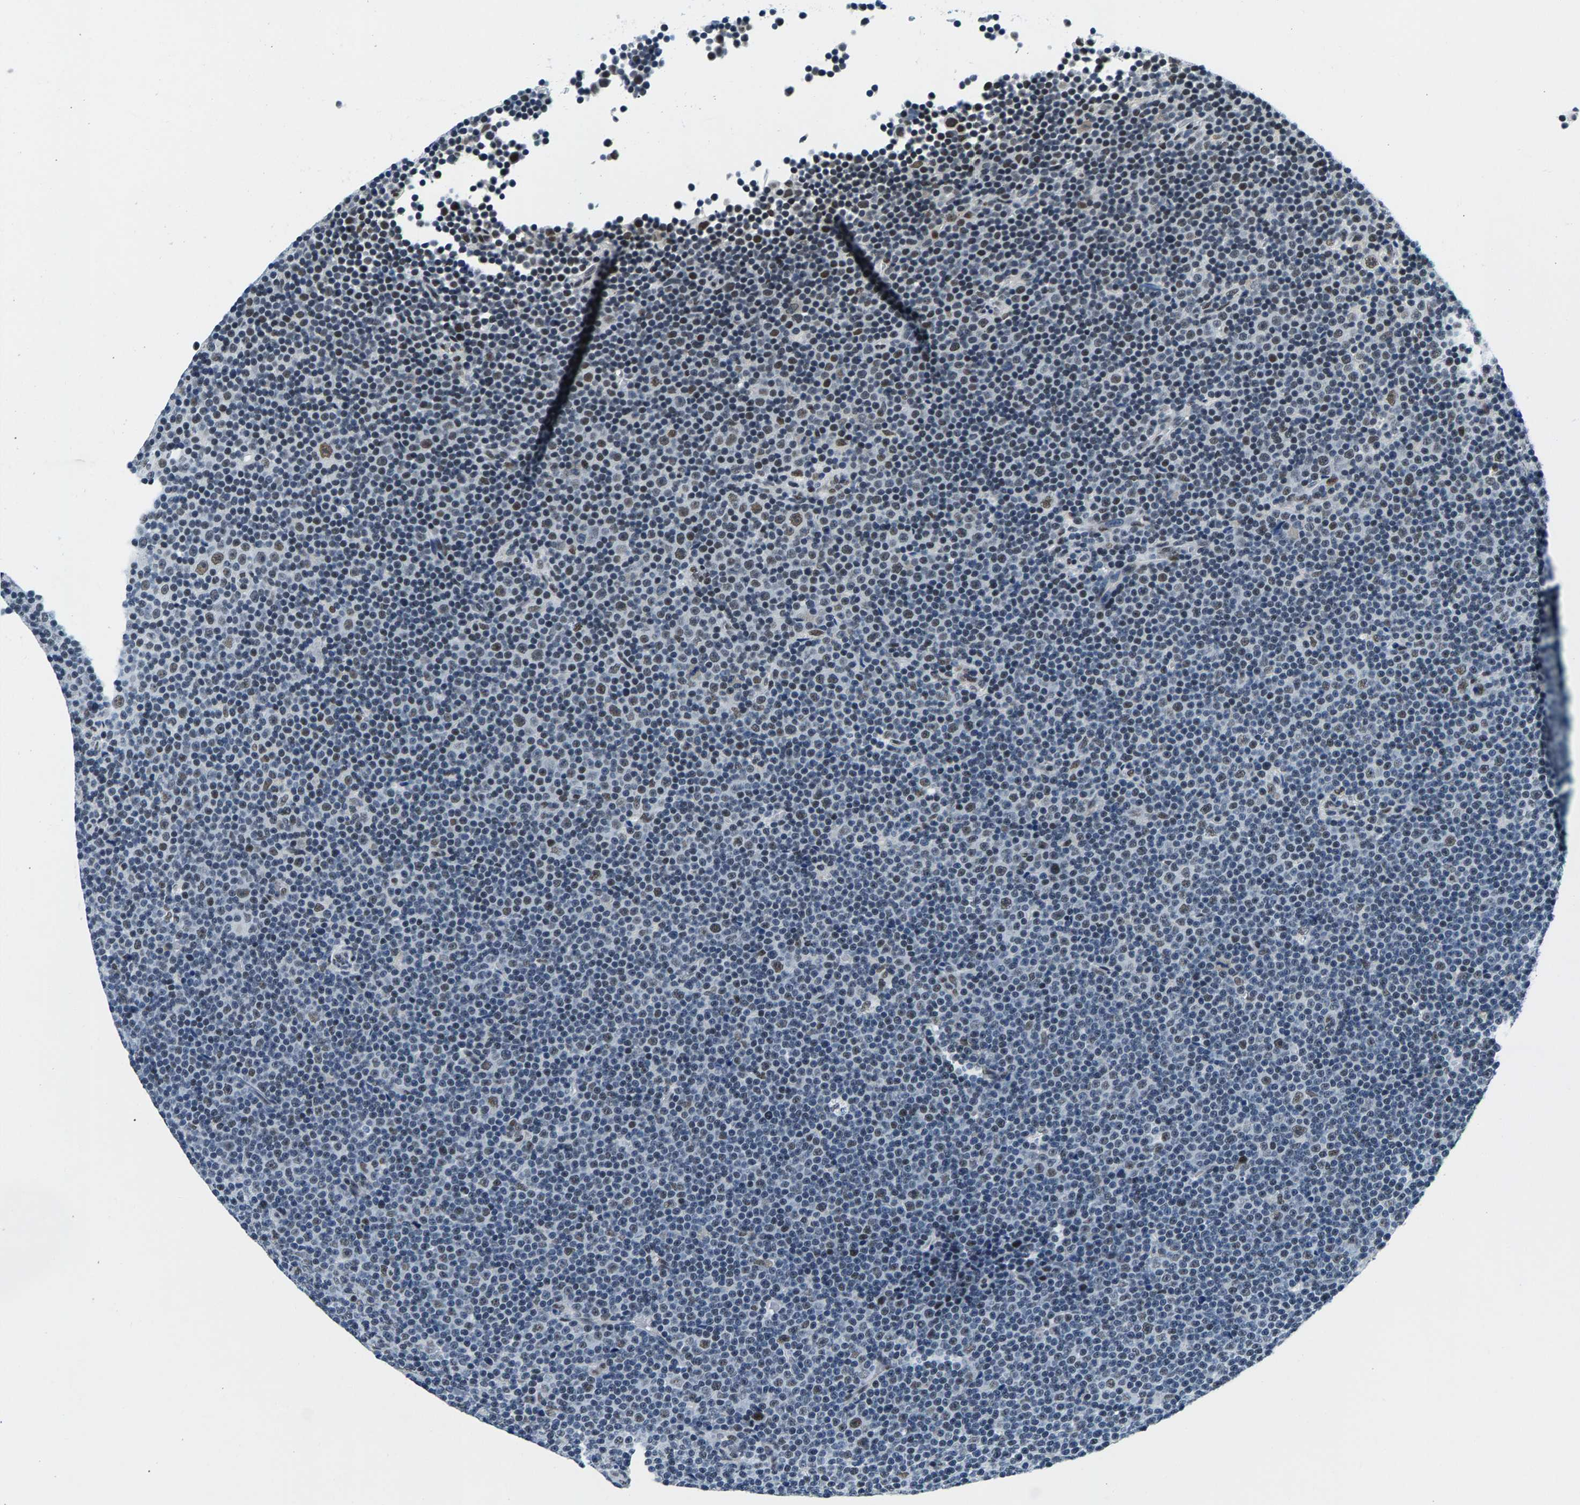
{"staining": {"intensity": "moderate", "quantity": "<25%", "location": "nuclear"}, "tissue": "lymphoma", "cell_type": "Tumor cells", "image_type": "cancer", "snomed": [{"axis": "morphology", "description": "Malignant lymphoma, non-Hodgkin's type, Low grade"}, {"axis": "topography", "description": "Lymph node"}], "caption": "Moderate nuclear staining for a protein is identified in about <25% of tumor cells of malignant lymphoma, non-Hodgkin's type (low-grade) using immunohistochemistry (IHC).", "gene": "ATF2", "patient": {"sex": "female", "age": 67}}